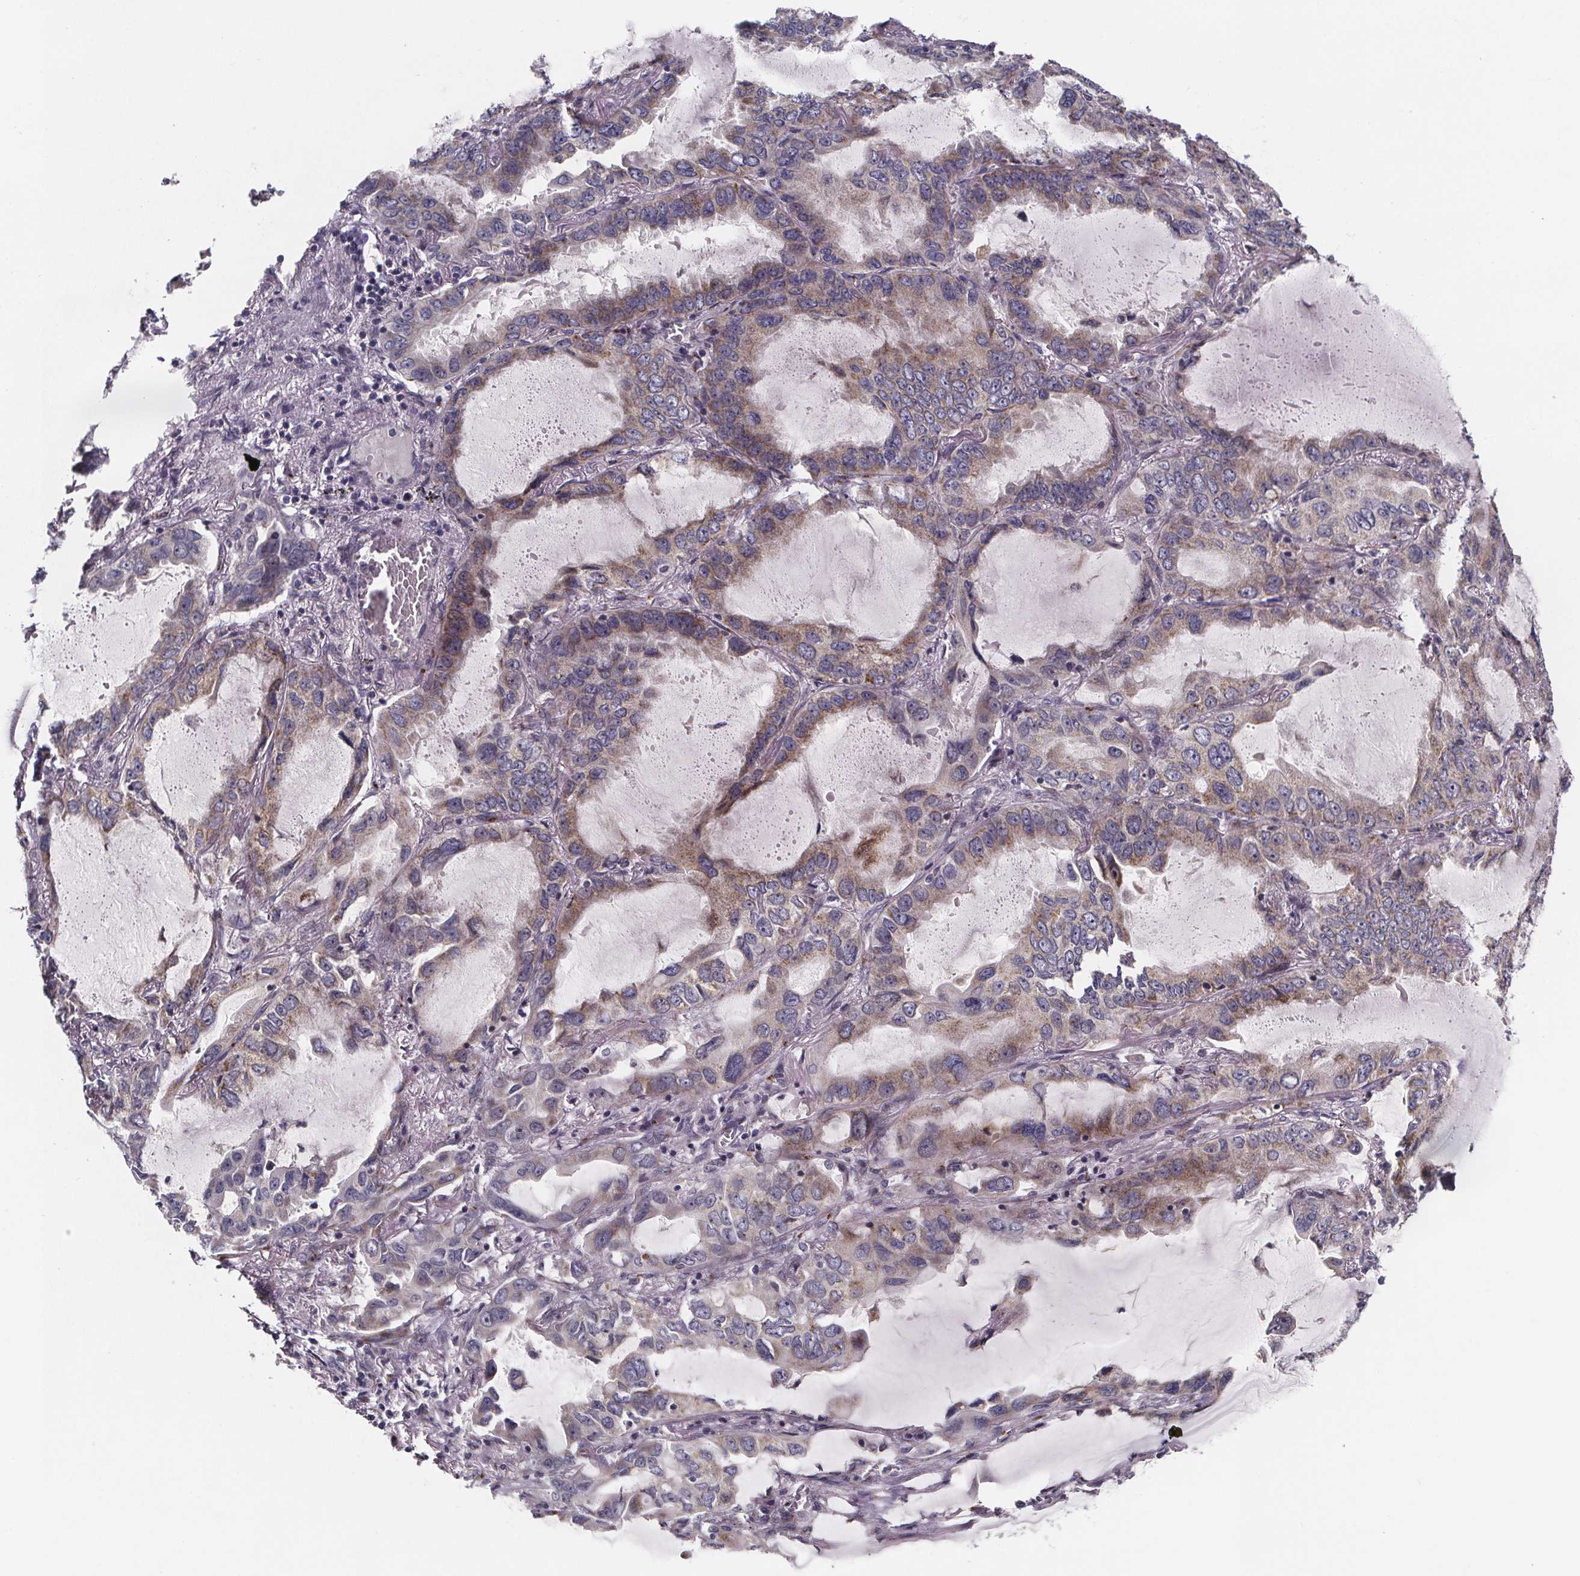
{"staining": {"intensity": "weak", "quantity": "<25%", "location": "cytoplasmic/membranous"}, "tissue": "lung cancer", "cell_type": "Tumor cells", "image_type": "cancer", "snomed": [{"axis": "morphology", "description": "Adenocarcinoma, NOS"}, {"axis": "topography", "description": "Lung"}], "caption": "High power microscopy image of an immunohistochemistry image of lung adenocarcinoma, revealing no significant expression in tumor cells.", "gene": "NDST1", "patient": {"sex": "male", "age": 64}}